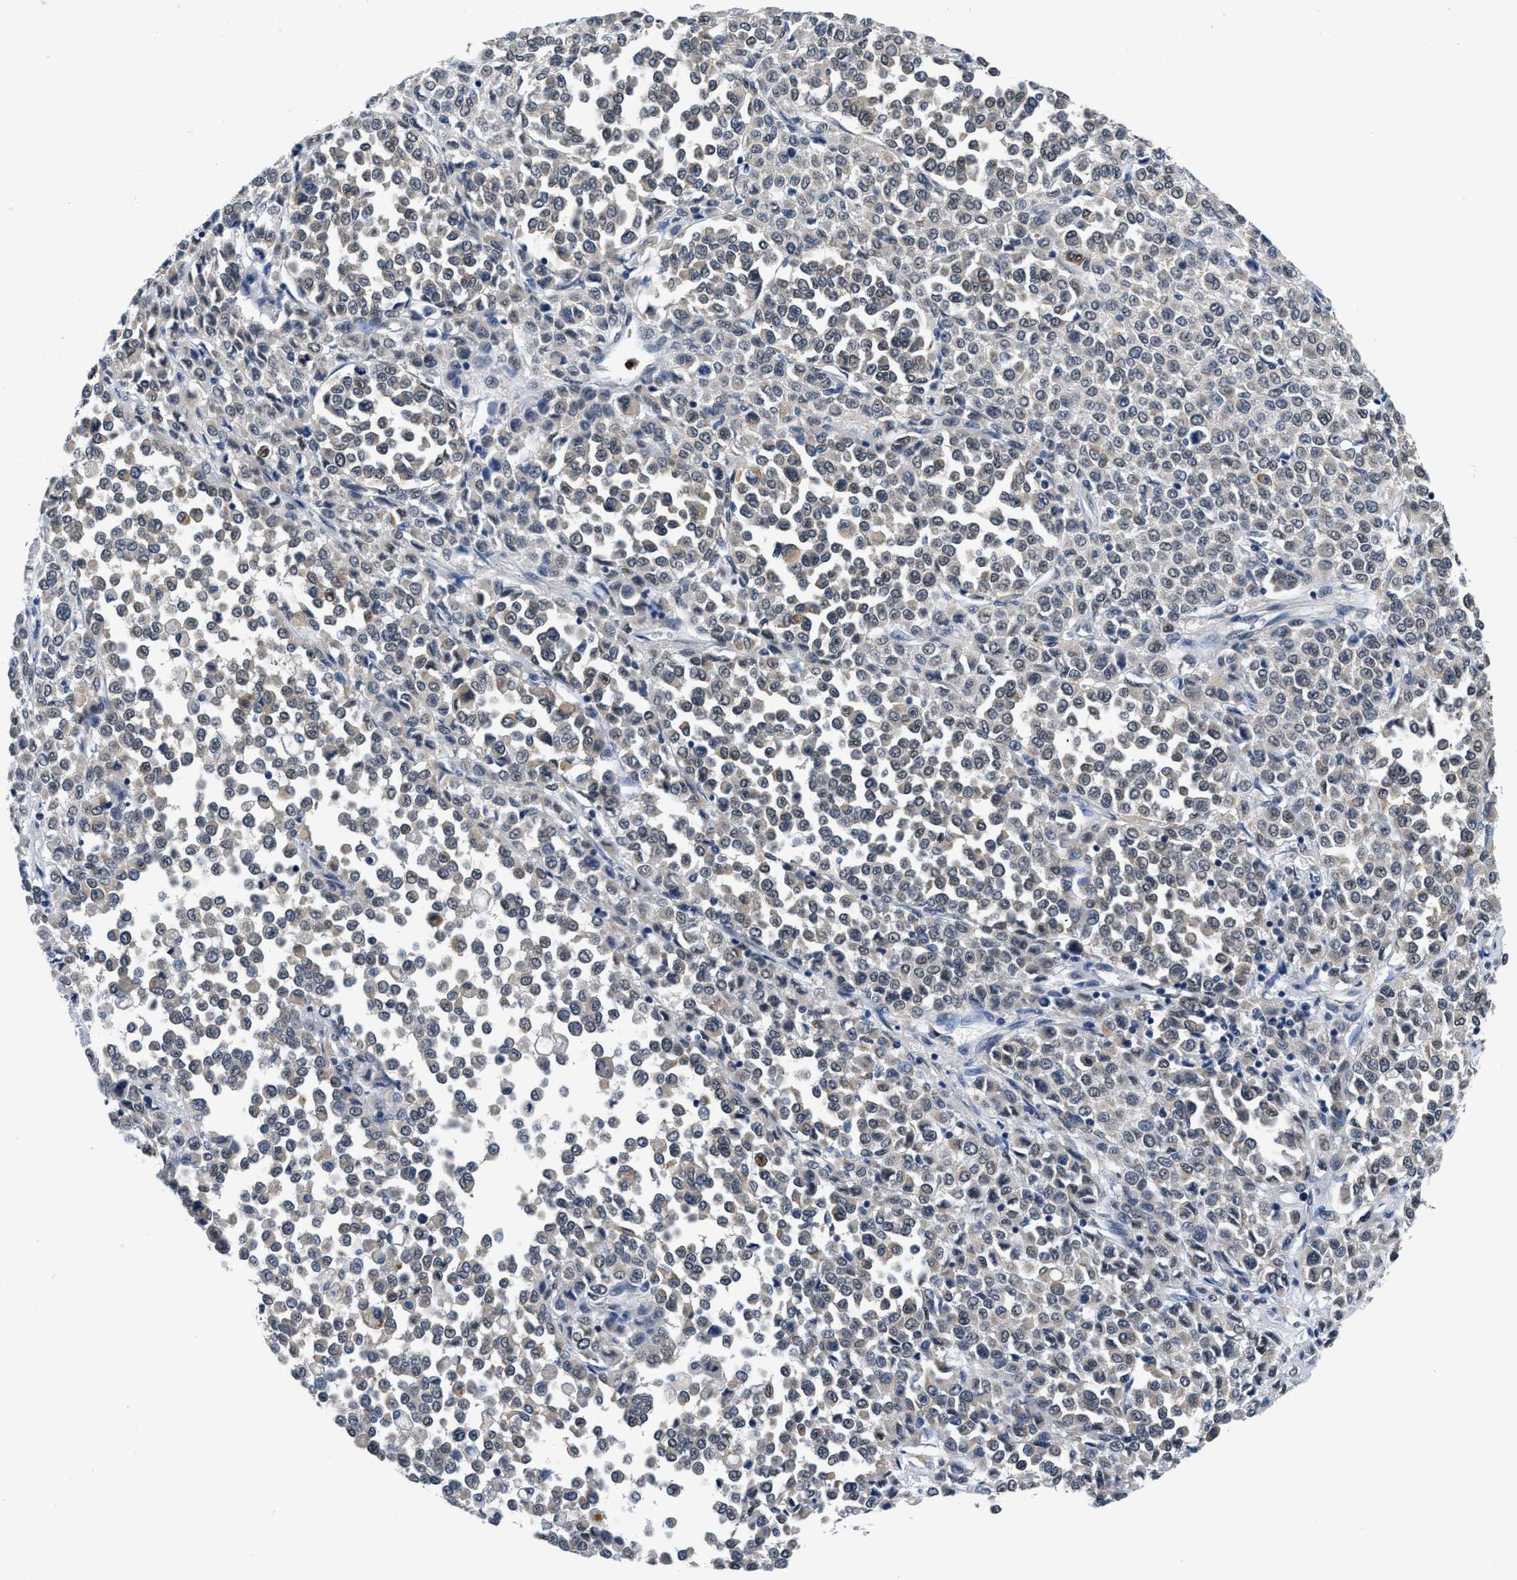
{"staining": {"intensity": "weak", "quantity": "<25%", "location": "cytoplasmic/membranous"}, "tissue": "melanoma", "cell_type": "Tumor cells", "image_type": "cancer", "snomed": [{"axis": "morphology", "description": "Malignant melanoma, Metastatic site"}, {"axis": "topography", "description": "Pancreas"}], "caption": "Image shows no protein staining in tumor cells of malignant melanoma (metastatic site) tissue.", "gene": "SMAD4", "patient": {"sex": "female", "age": 30}}